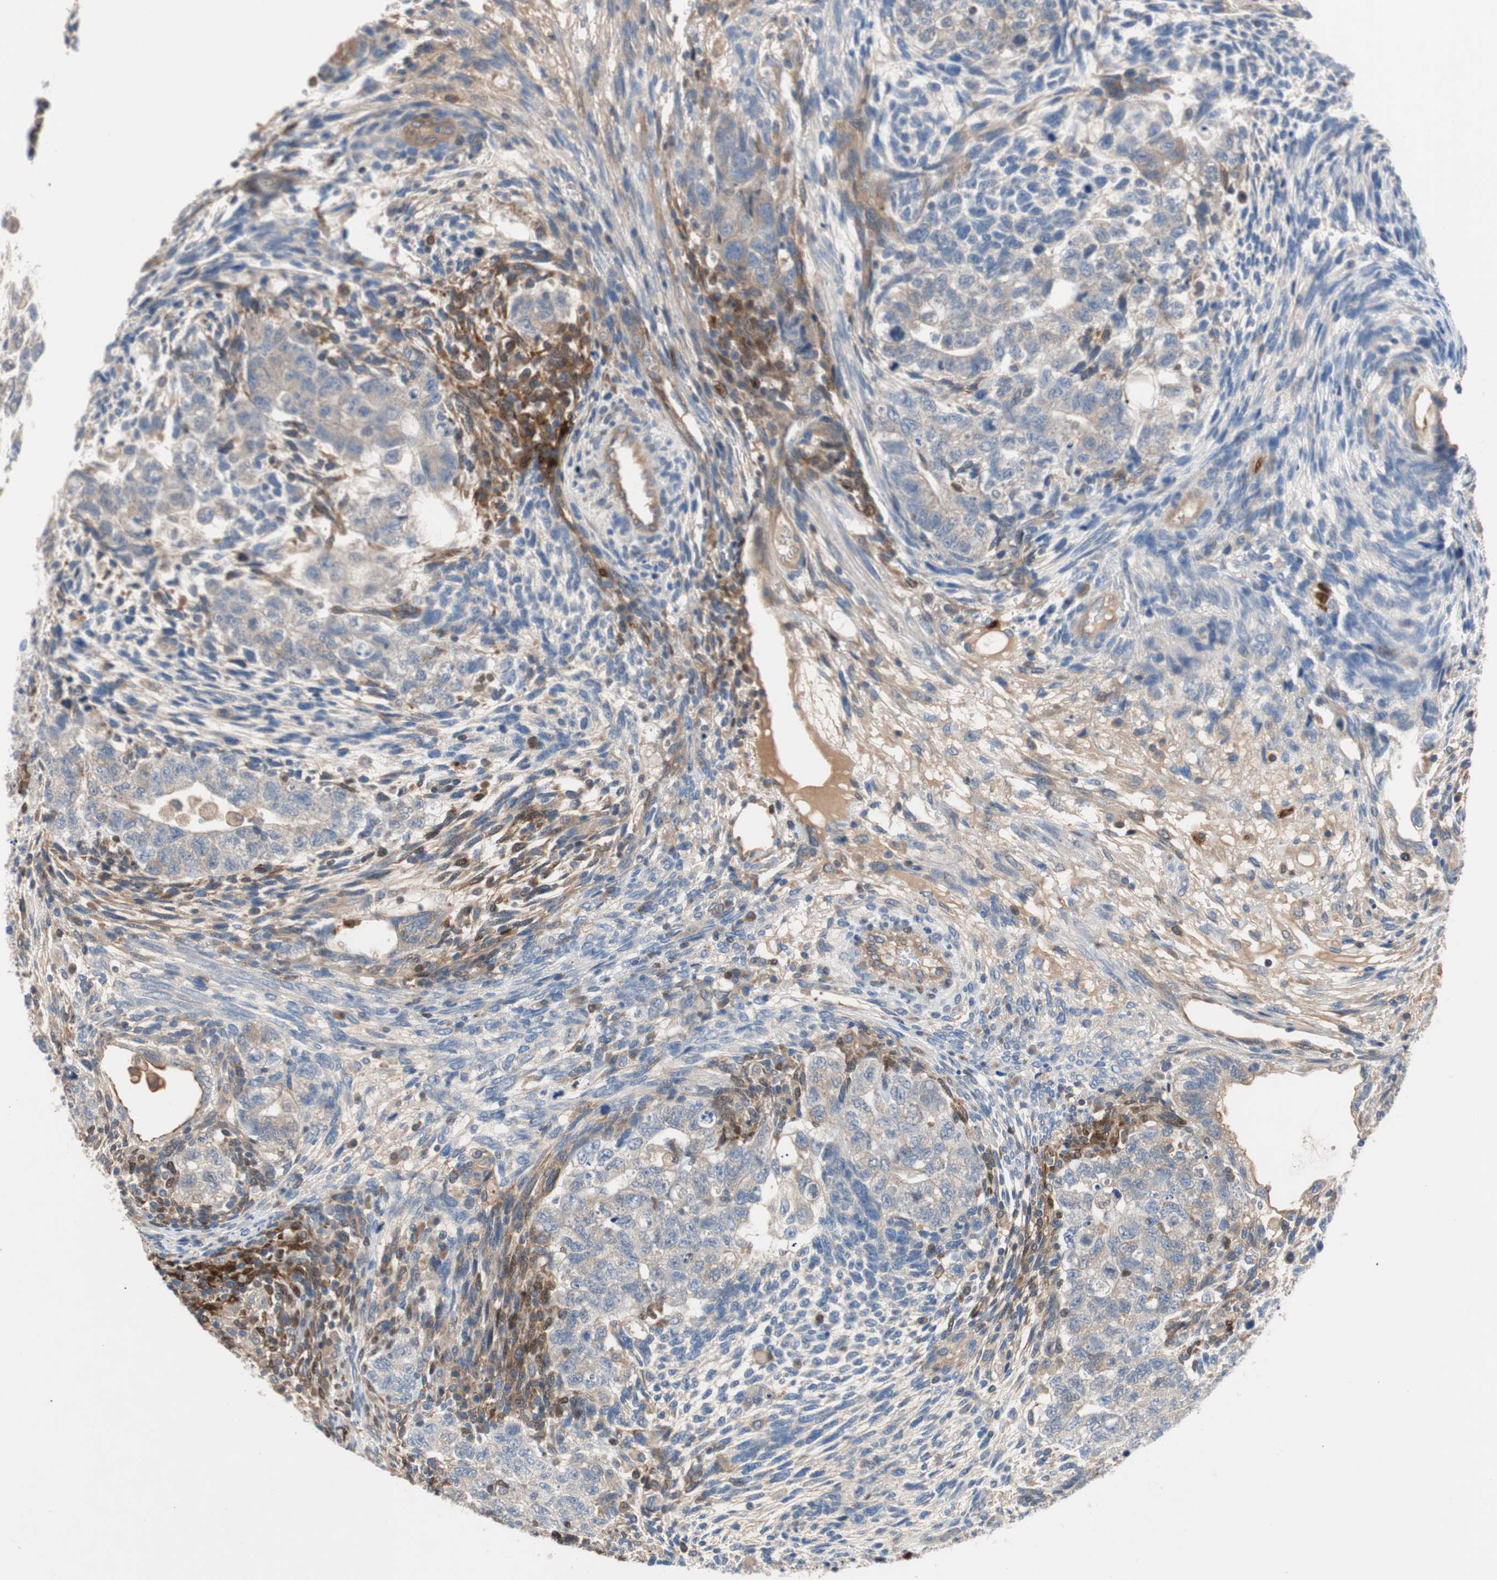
{"staining": {"intensity": "weak", "quantity": "<25%", "location": "cytoplasmic/membranous"}, "tissue": "testis cancer", "cell_type": "Tumor cells", "image_type": "cancer", "snomed": [{"axis": "morphology", "description": "Normal tissue, NOS"}, {"axis": "morphology", "description": "Carcinoma, Embryonal, NOS"}, {"axis": "topography", "description": "Testis"}], "caption": "The IHC histopathology image has no significant staining in tumor cells of testis embryonal carcinoma tissue.", "gene": "RELB", "patient": {"sex": "male", "age": 36}}